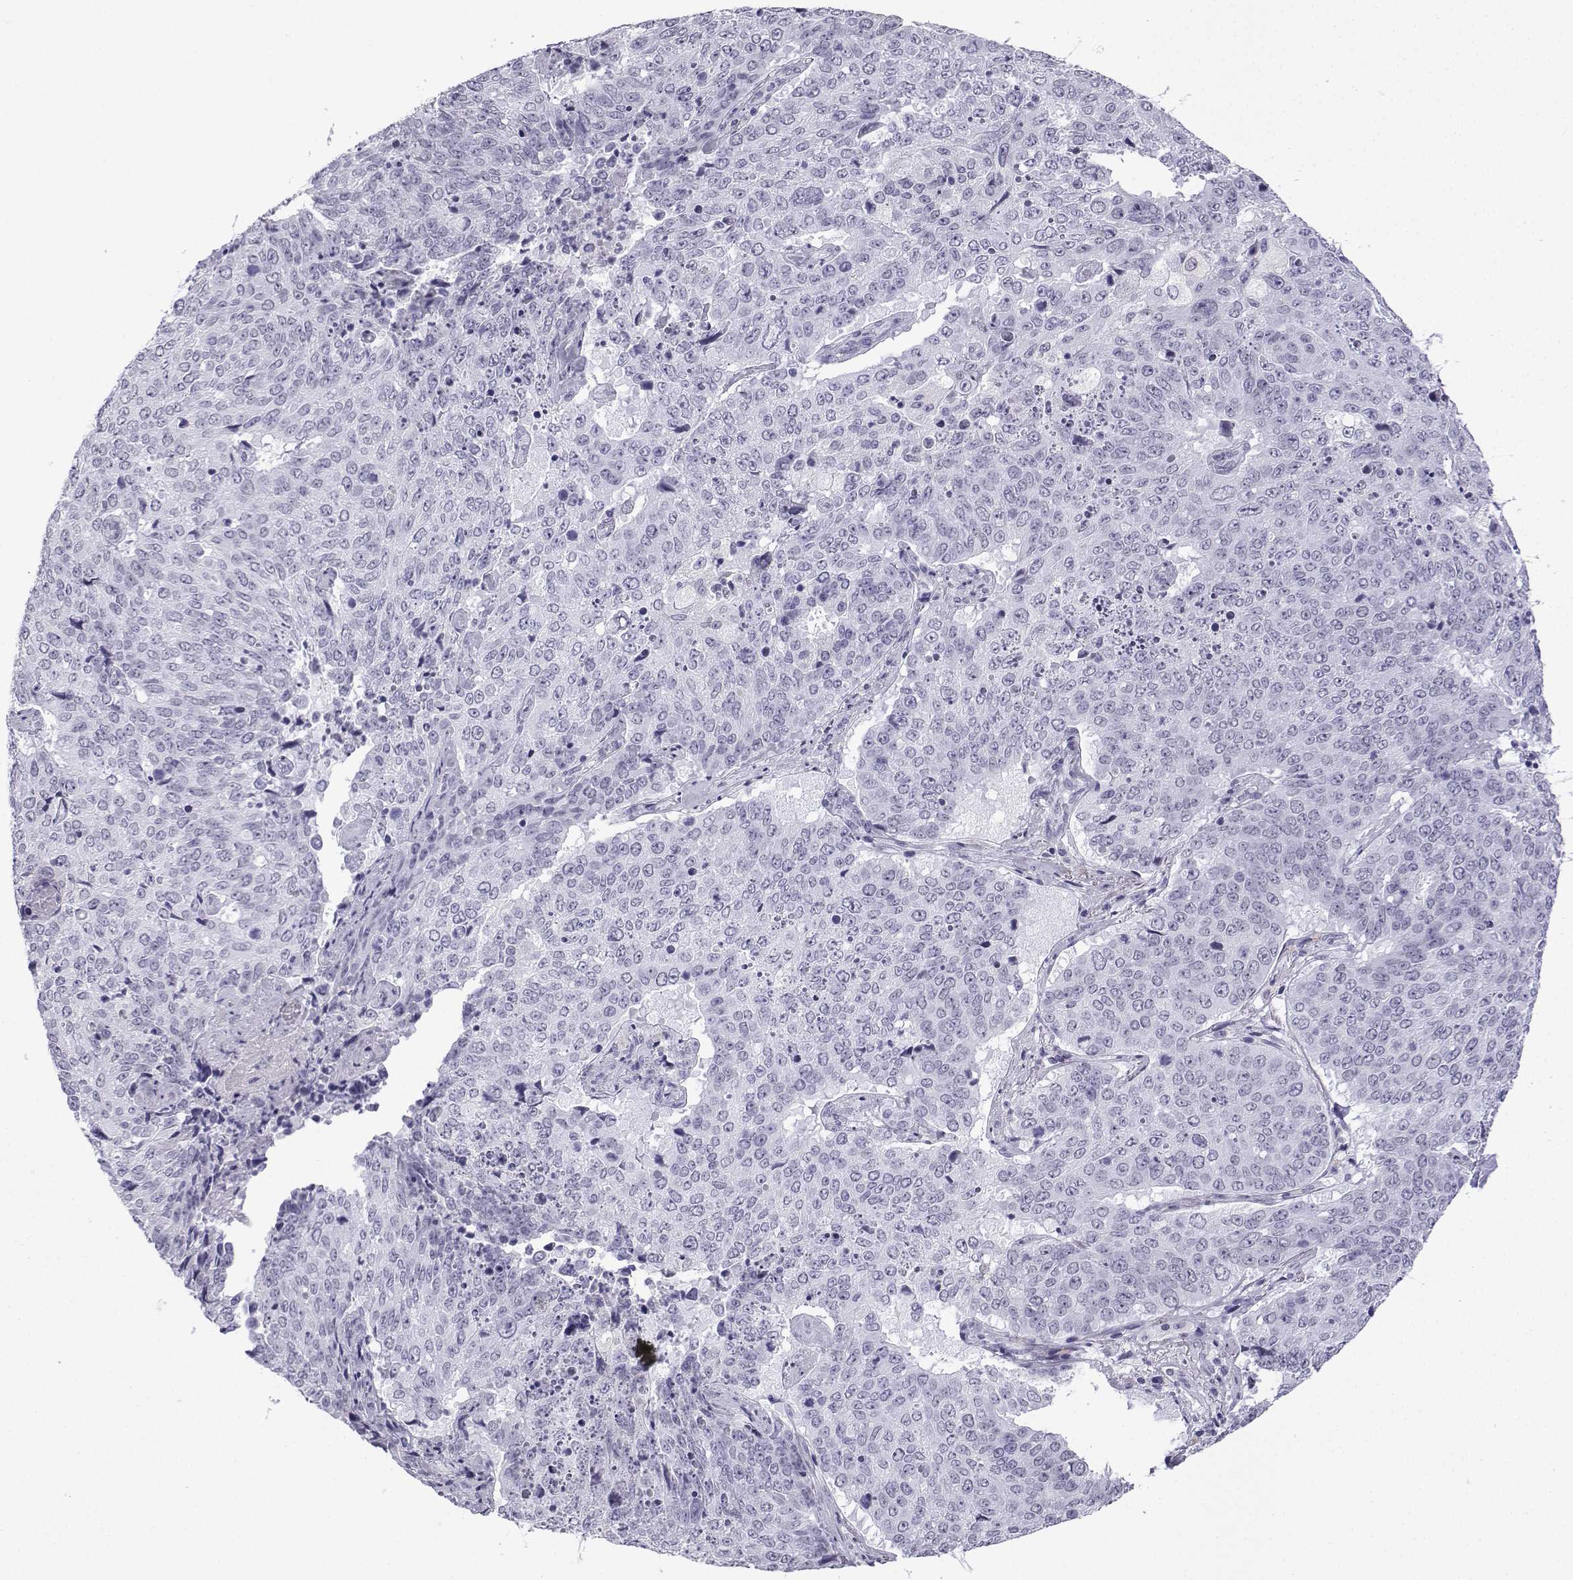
{"staining": {"intensity": "negative", "quantity": "none", "location": "none"}, "tissue": "lung cancer", "cell_type": "Tumor cells", "image_type": "cancer", "snomed": [{"axis": "morphology", "description": "Normal tissue, NOS"}, {"axis": "morphology", "description": "Squamous cell carcinoma, NOS"}, {"axis": "topography", "description": "Bronchus"}, {"axis": "topography", "description": "Lung"}], "caption": "Squamous cell carcinoma (lung) was stained to show a protein in brown. There is no significant staining in tumor cells.", "gene": "MRGBP", "patient": {"sex": "male", "age": 64}}